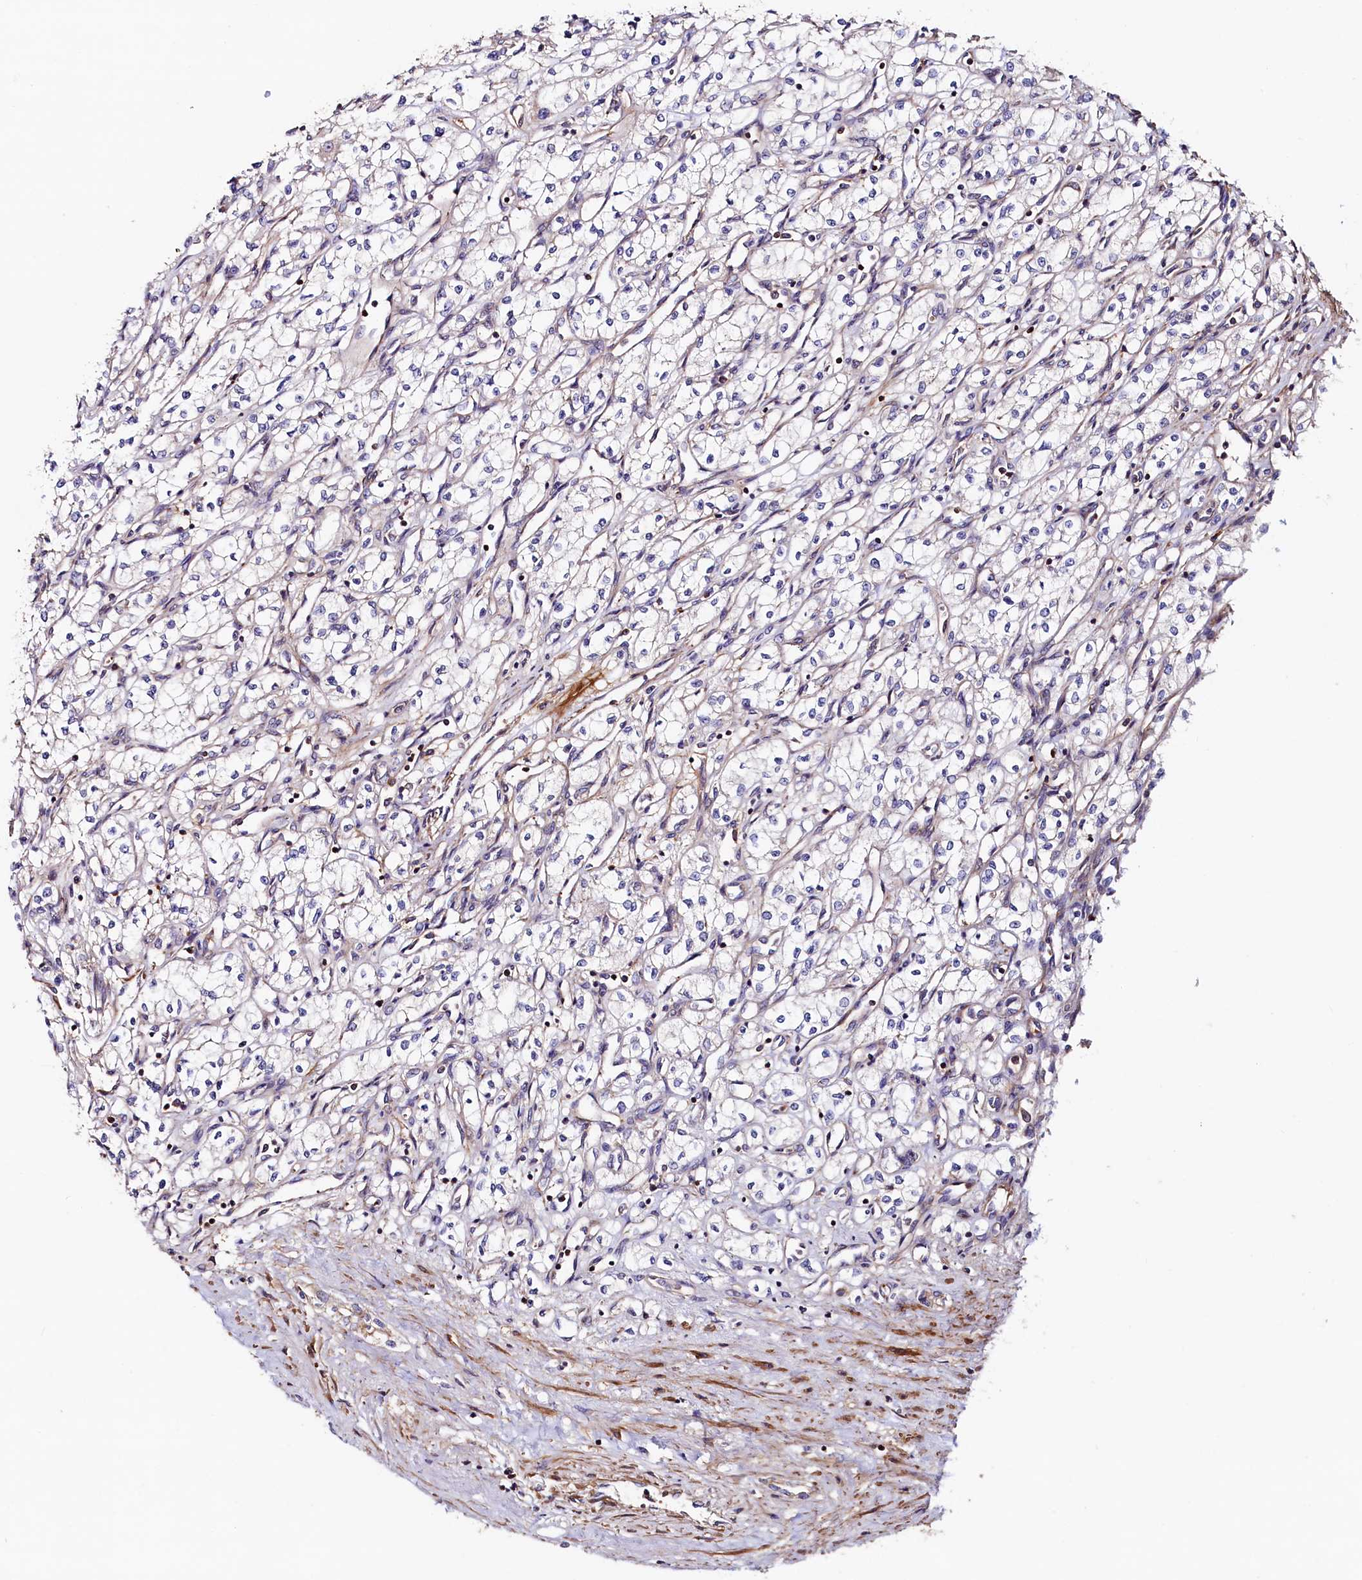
{"staining": {"intensity": "negative", "quantity": "none", "location": "none"}, "tissue": "renal cancer", "cell_type": "Tumor cells", "image_type": "cancer", "snomed": [{"axis": "morphology", "description": "Adenocarcinoma, NOS"}, {"axis": "topography", "description": "Kidney"}], "caption": "A micrograph of human renal cancer (adenocarcinoma) is negative for staining in tumor cells.", "gene": "DUOXA1", "patient": {"sex": "male", "age": 59}}